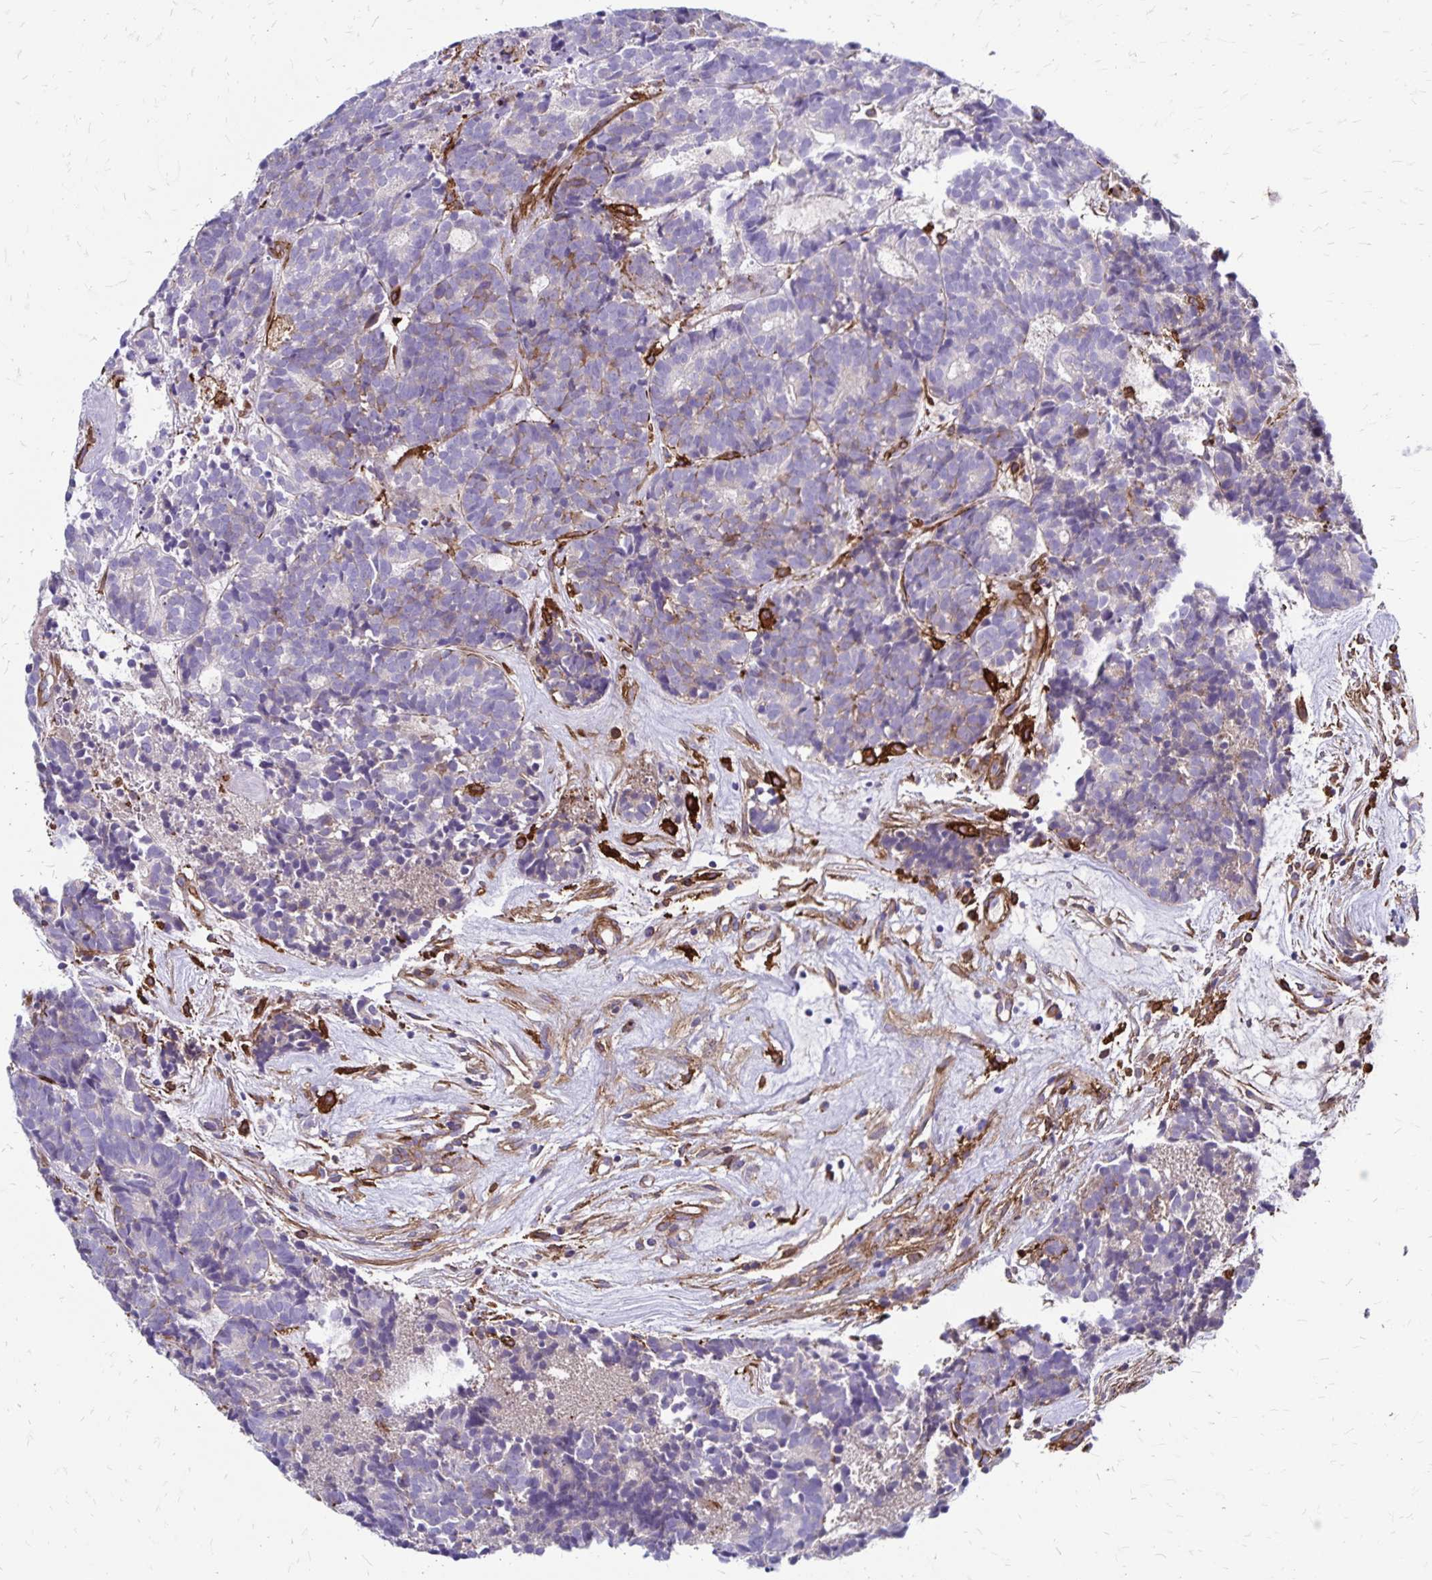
{"staining": {"intensity": "weak", "quantity": "<25%", "location": "cytoplasmic/membranous"}, "tissue": "head and neck cancer", "cell_type": "Tumor cells", "image_type": "cancer", "snomed": [{"axis": "morphology", "description": "Adenocarcinoma, NOS"}, {"axis": "topography", "description": "Head-Neck"}], "caption": "This photomicrograph is of adenocarcinoma (head and neck) stained with immunohistochemistry to label a protein in brown with the nuclei are counter-stained blue. There is no positivity in tumor cells. Brightfield microscopy of immunohistochemistry (IHC) stained with DAB (brown) and hematoxylin (blue), captured at high magnification.", "gene": "TNS3", "patient": {"sex": "female", "age": 81}}